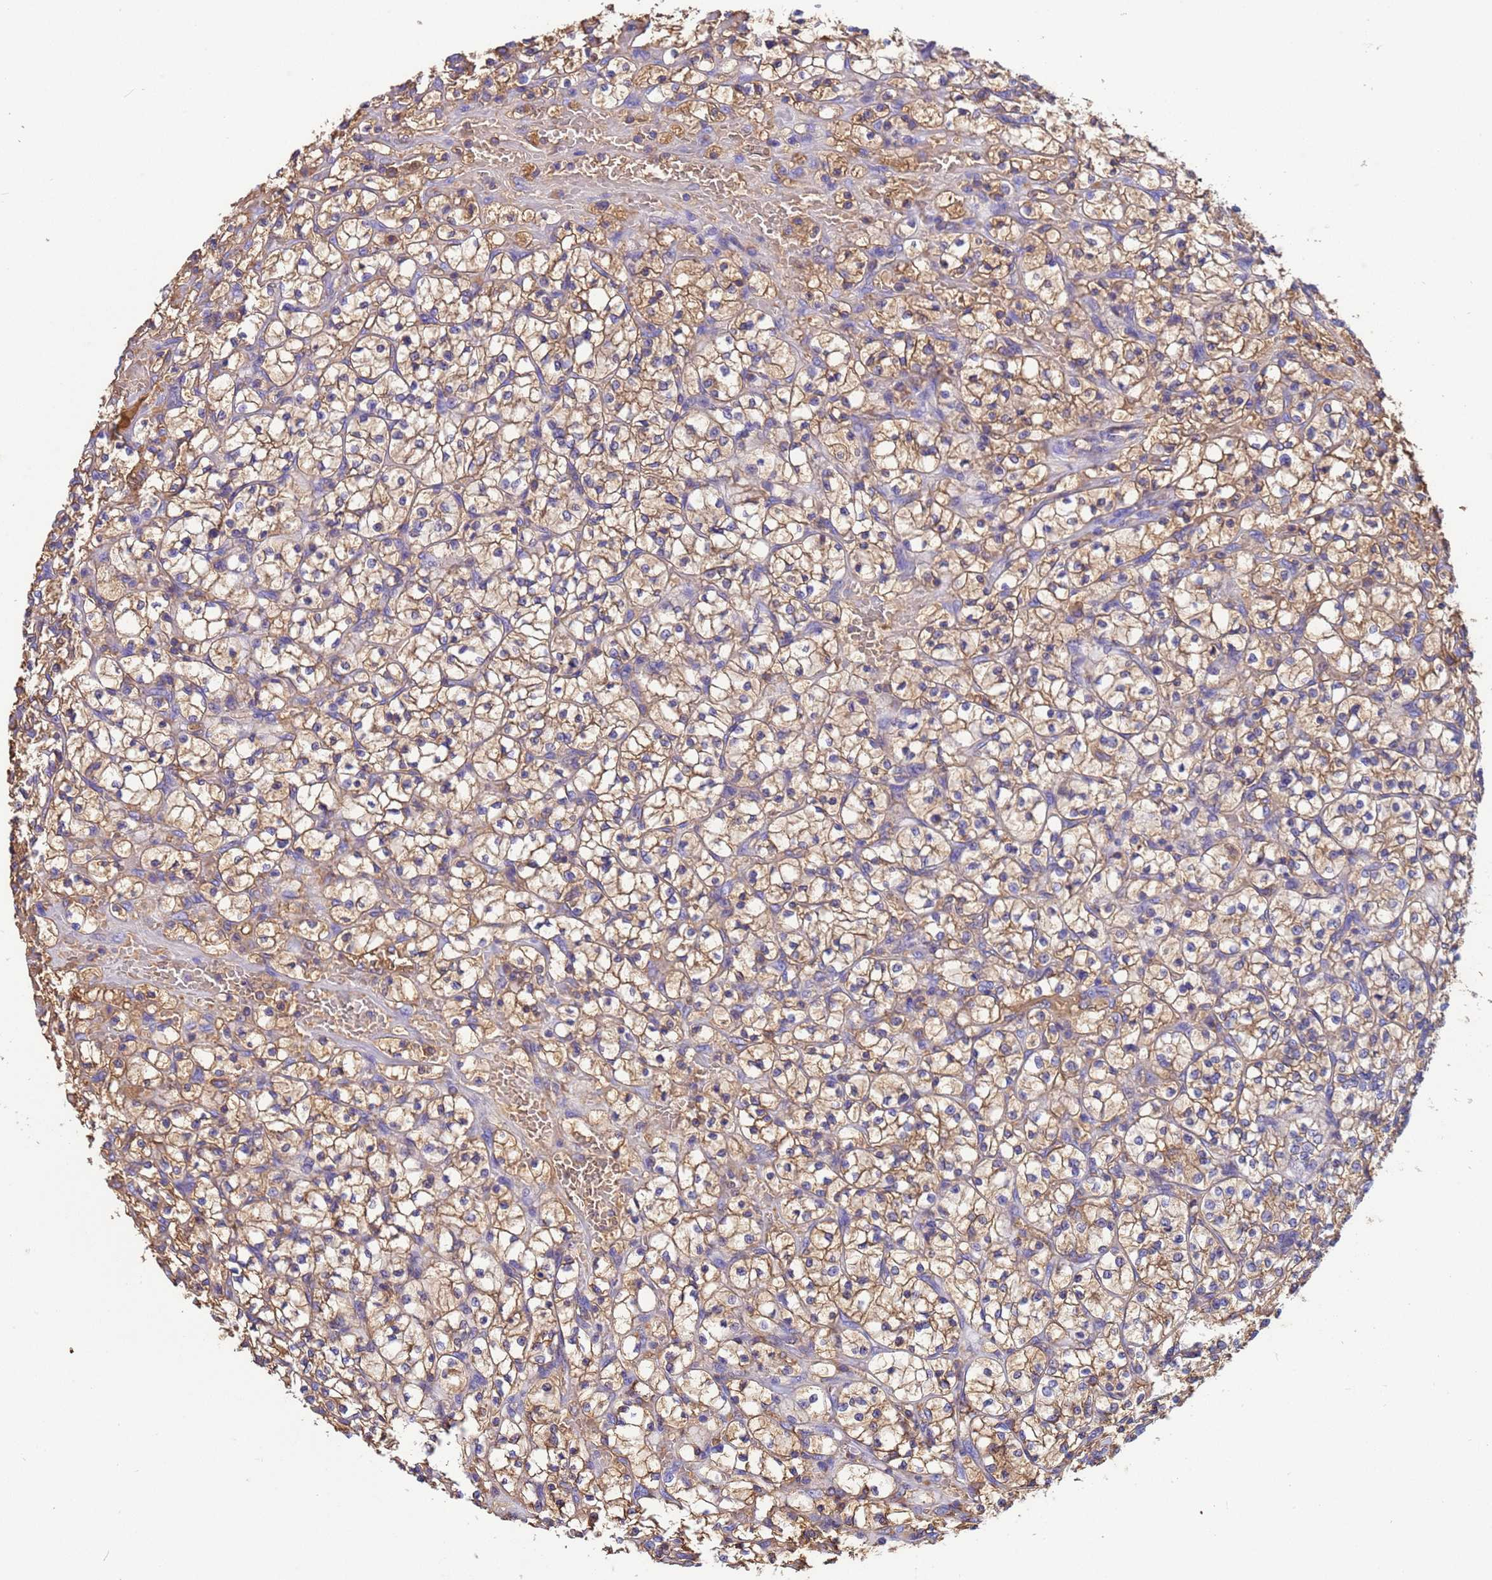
{"staining": {"intensity": "moderate", "quantity": "25%-75%", "location": "cytoplasmic/membranous"}, "tissue": "renal cancer", "cell_type": "Tumor cells", "image_type": "cancer", "snomed": [{"axis": "morphology", "description": "Adenocarcinoma, NOS"}, {"axis": "topography", "description": "Kidney"}], "caption": "Renal cancer tissue shows moderate cytoplasmic/membranous positivity in about 25%-75% of tumor cells, visualized by immunohistochemistry. The protein of interest is stained brown, and the nuclei are stained in blue (DAB IHC with brightfield microscopy, high magnification).", "gene": "H1-7", "patient": {"sex": "female", "age": 64}}